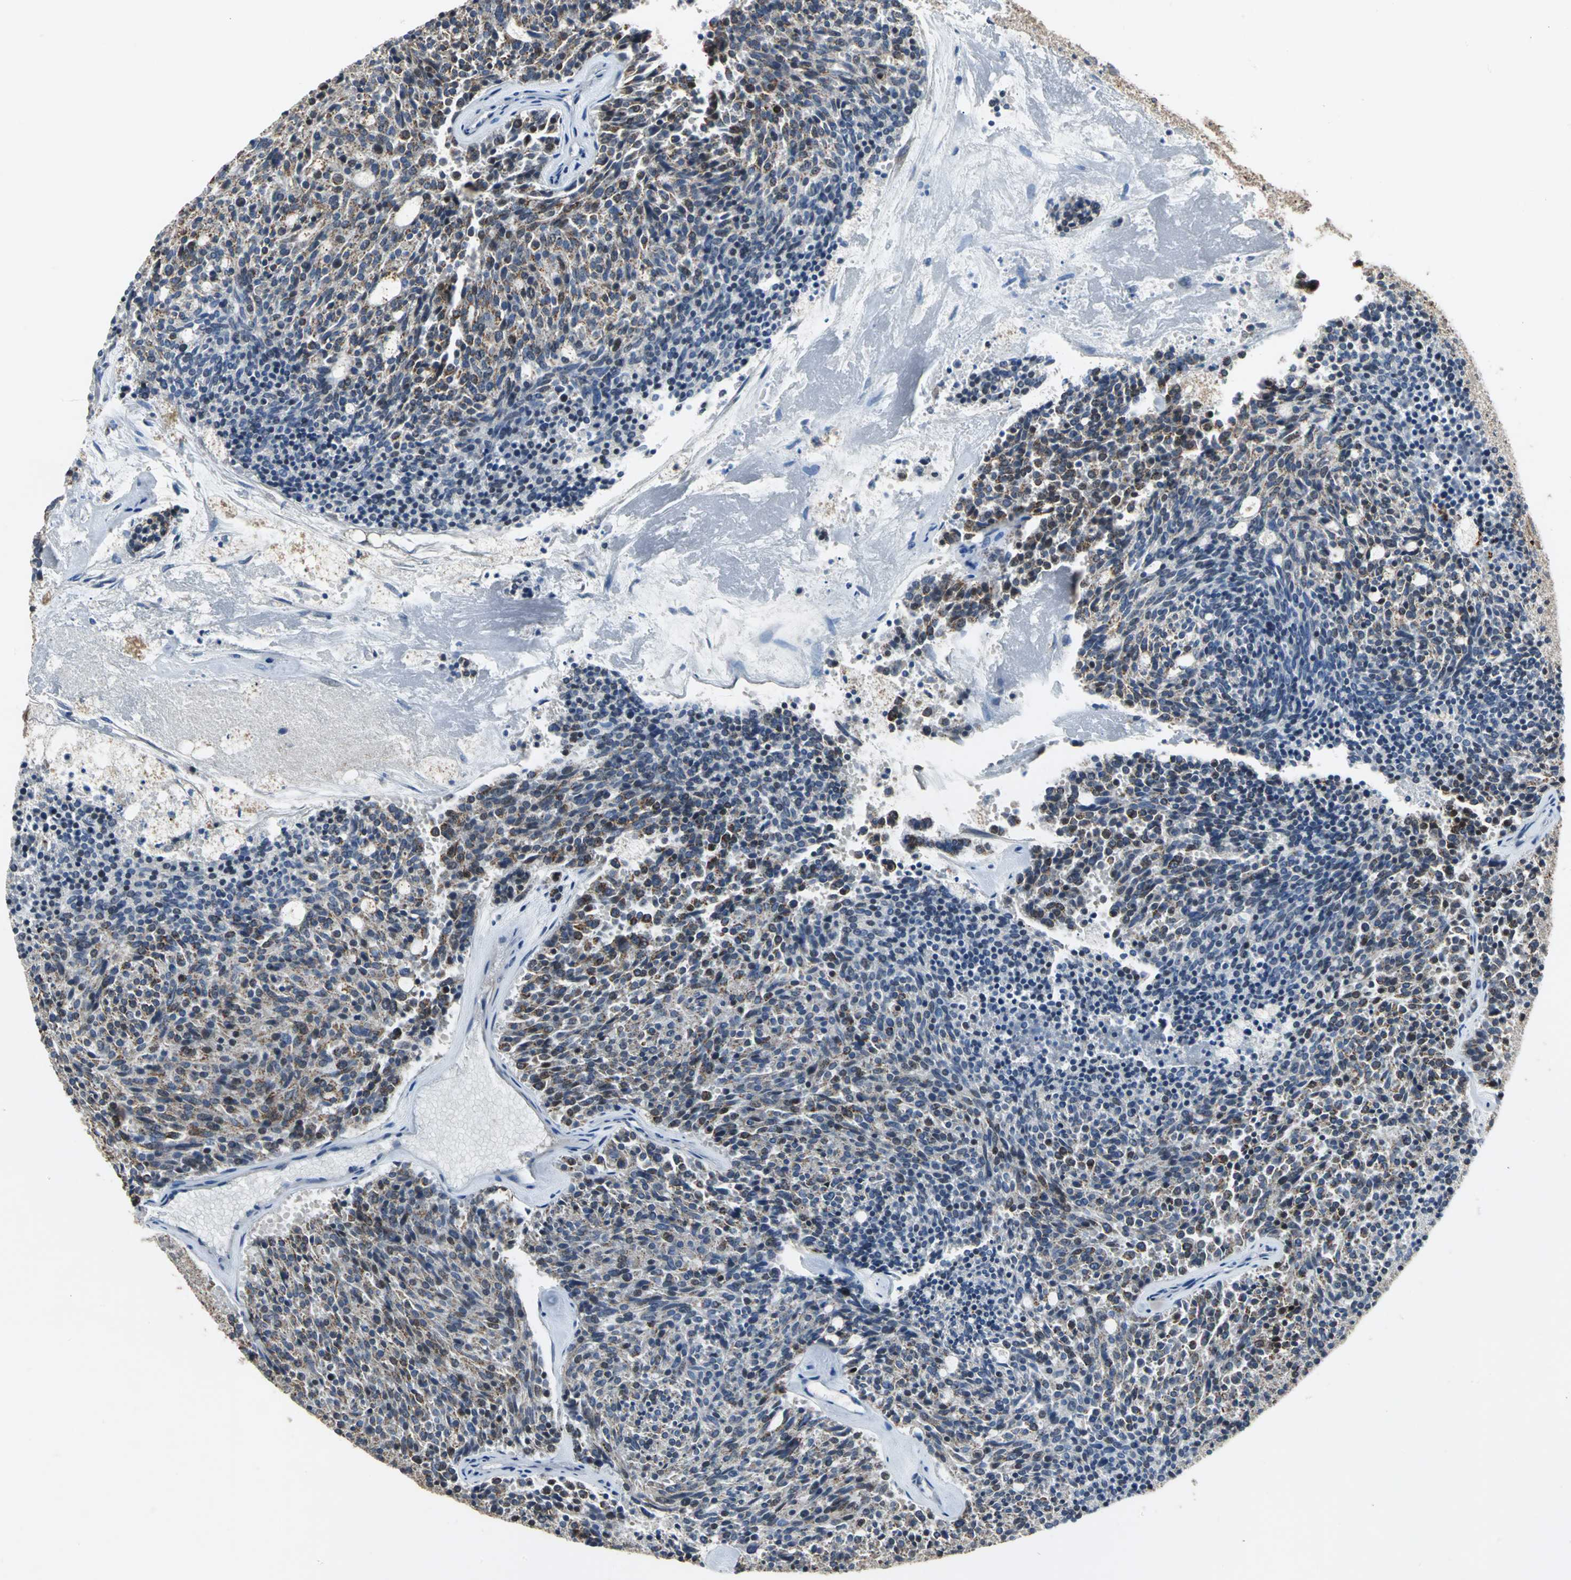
{"staining": {"intensity": "moderate", "quantity": "25%-75%", "location": "cytoplasmic/membranous"}, "tissue": "carcinoid", "cell_type": "Tumor cells", "image_type": "cancer", "snomed": [{"axis": "morphology", "description": "Carcinoid, malignant, NOS"}, {"axis": "topography", "description": "Pancreas"}], "caption": "Carcinoid stained with a brown dye exhibits moderate cytoplasmic/membranous positive positivity in about 25%-75% of tumor cells.", "gene": "JADE3", "patient": {"sex": "female", "age": 54}}